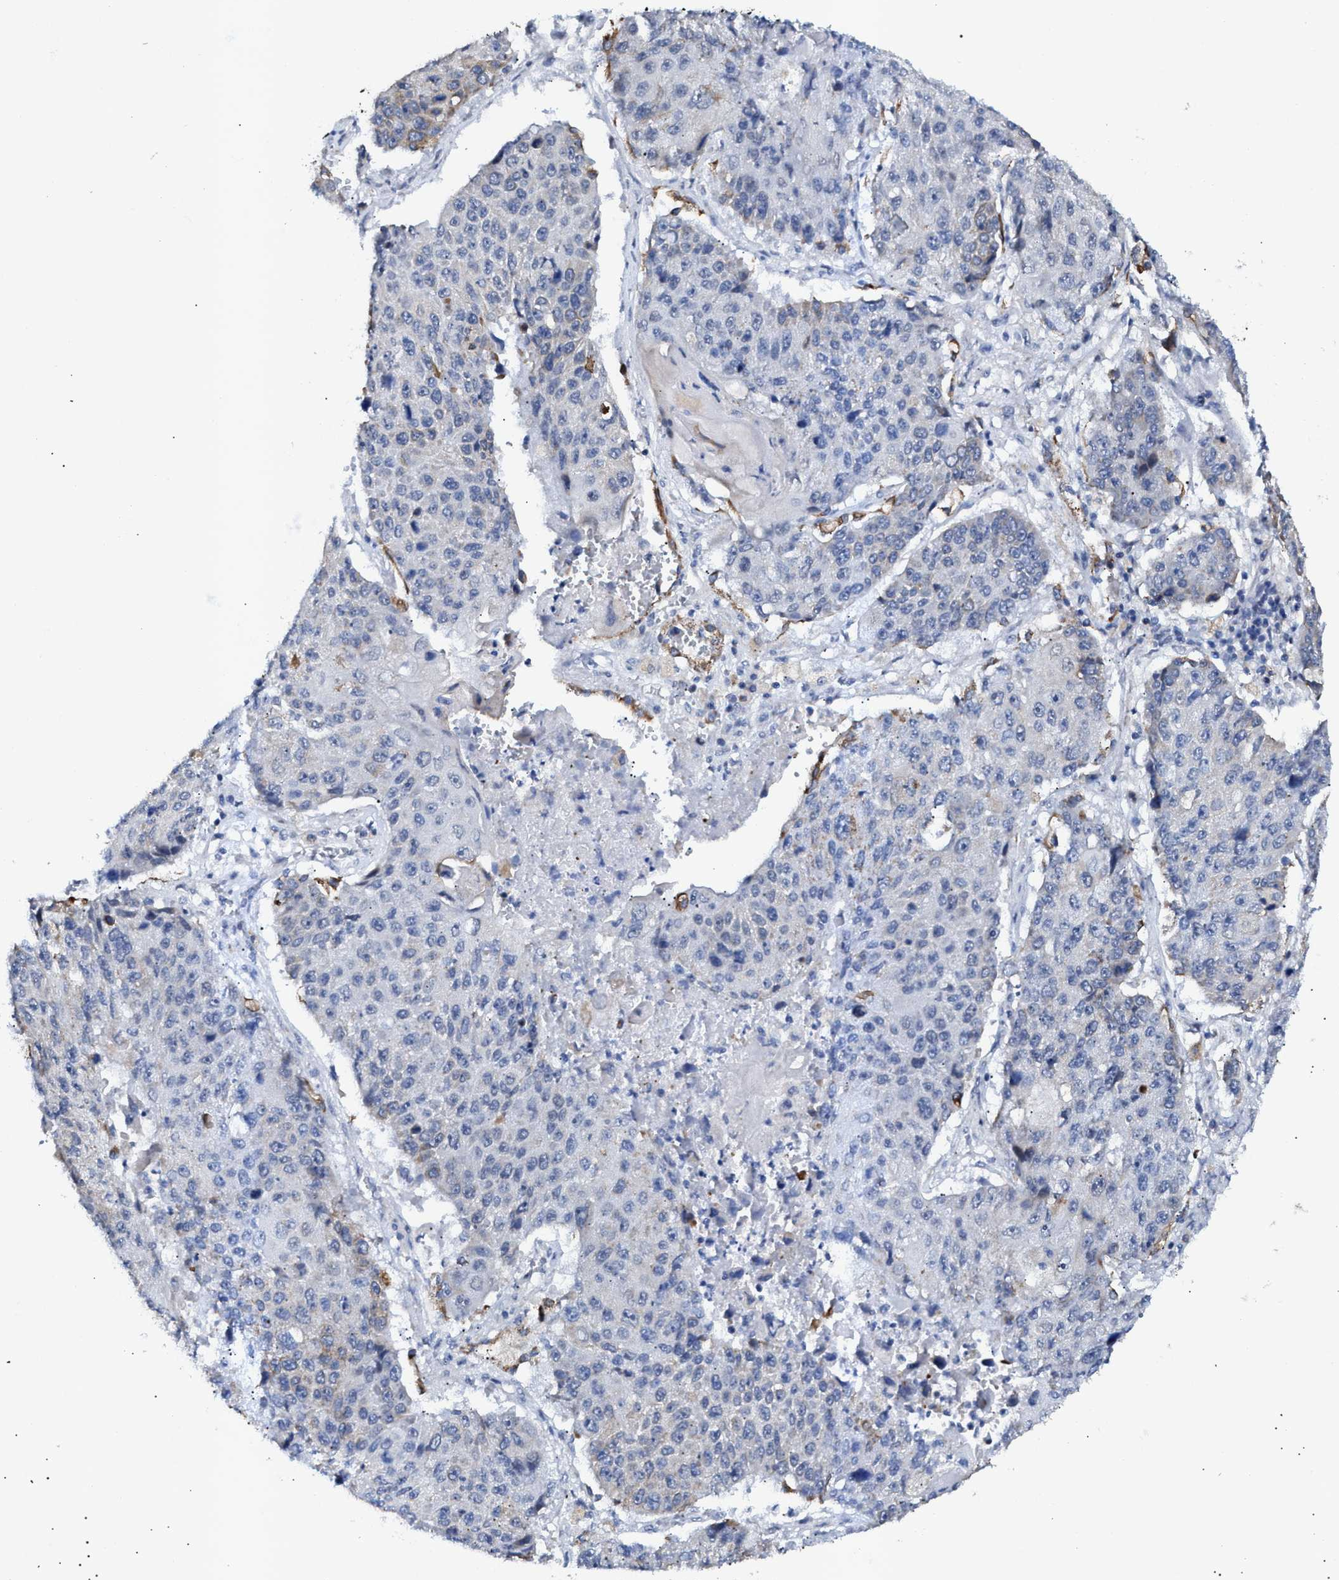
{"staining": {"intensity": "negative", "quantity": "none", "location": "none"}, "tissue": "lung cancer", "cell_type": "Tumor cells", "image_type": "cancer", "snomed": [{"axis": "morphology", "description": "Squamous cell carcinoma, NOS"}, {"axis": "topography", "description": "Lung"}], "caption": "This photomicrograph is of lung cancer (squamous cell carcinoma) stained with IHC to label a protein in brown with the nuclei are counter-stained blue. There is no expression in tumor cells.", "gene": "JAG1", "patient": {"sex": "male", "age": 61}}